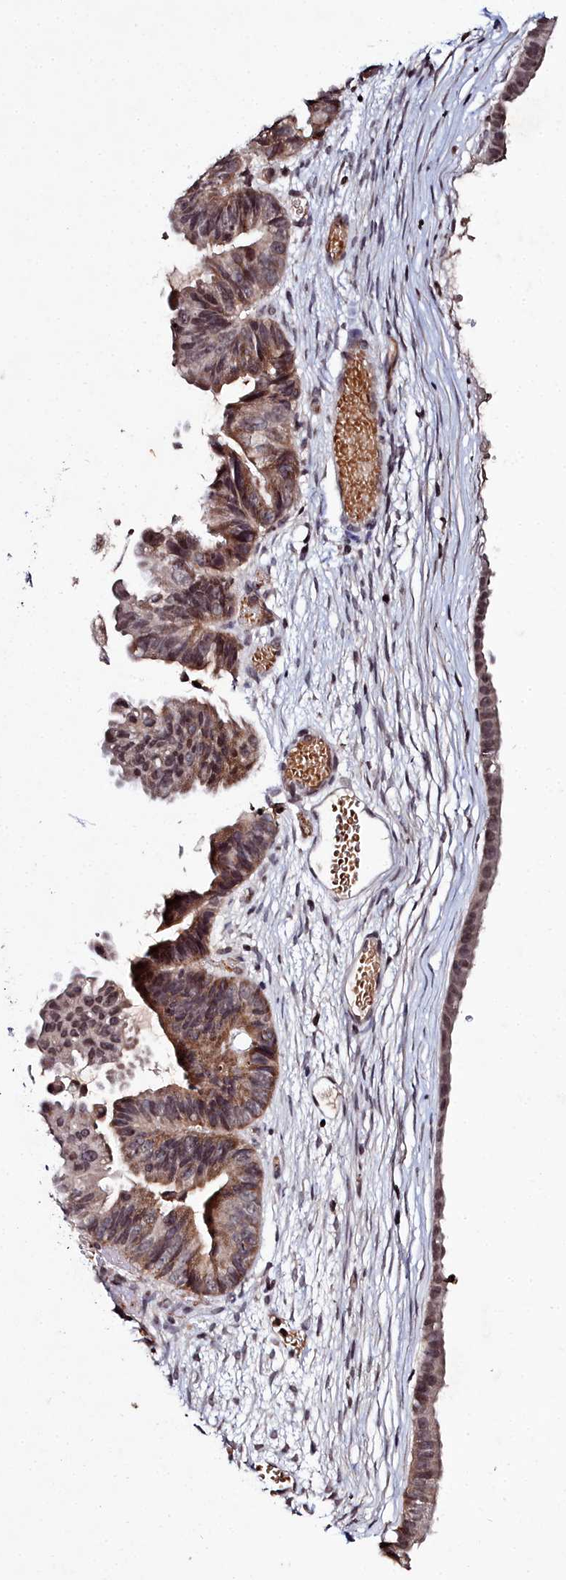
{"staining": {"intensity": "moderate", "quantity": ">75%", "location": "cytoplasmic/membranous"}, "tissue": "ovarian cancer", "cell_type": "Tumor cells", "image_type": "cancer", "snomed": [{"axis": "morphology", "description": "Cystadenocarcinoma, mucinous, NOS"}, {"axis": "topography", "description": "Ovary"}], "caption": "Ovarian cancer (mucinous cystadenocarcinoma) stained for a protein demonstrates moderate cytoplasmic/membranous positivity in tumor cells.", "gene": "FZD4", "patient": {"sex": "female", "age": 61}}